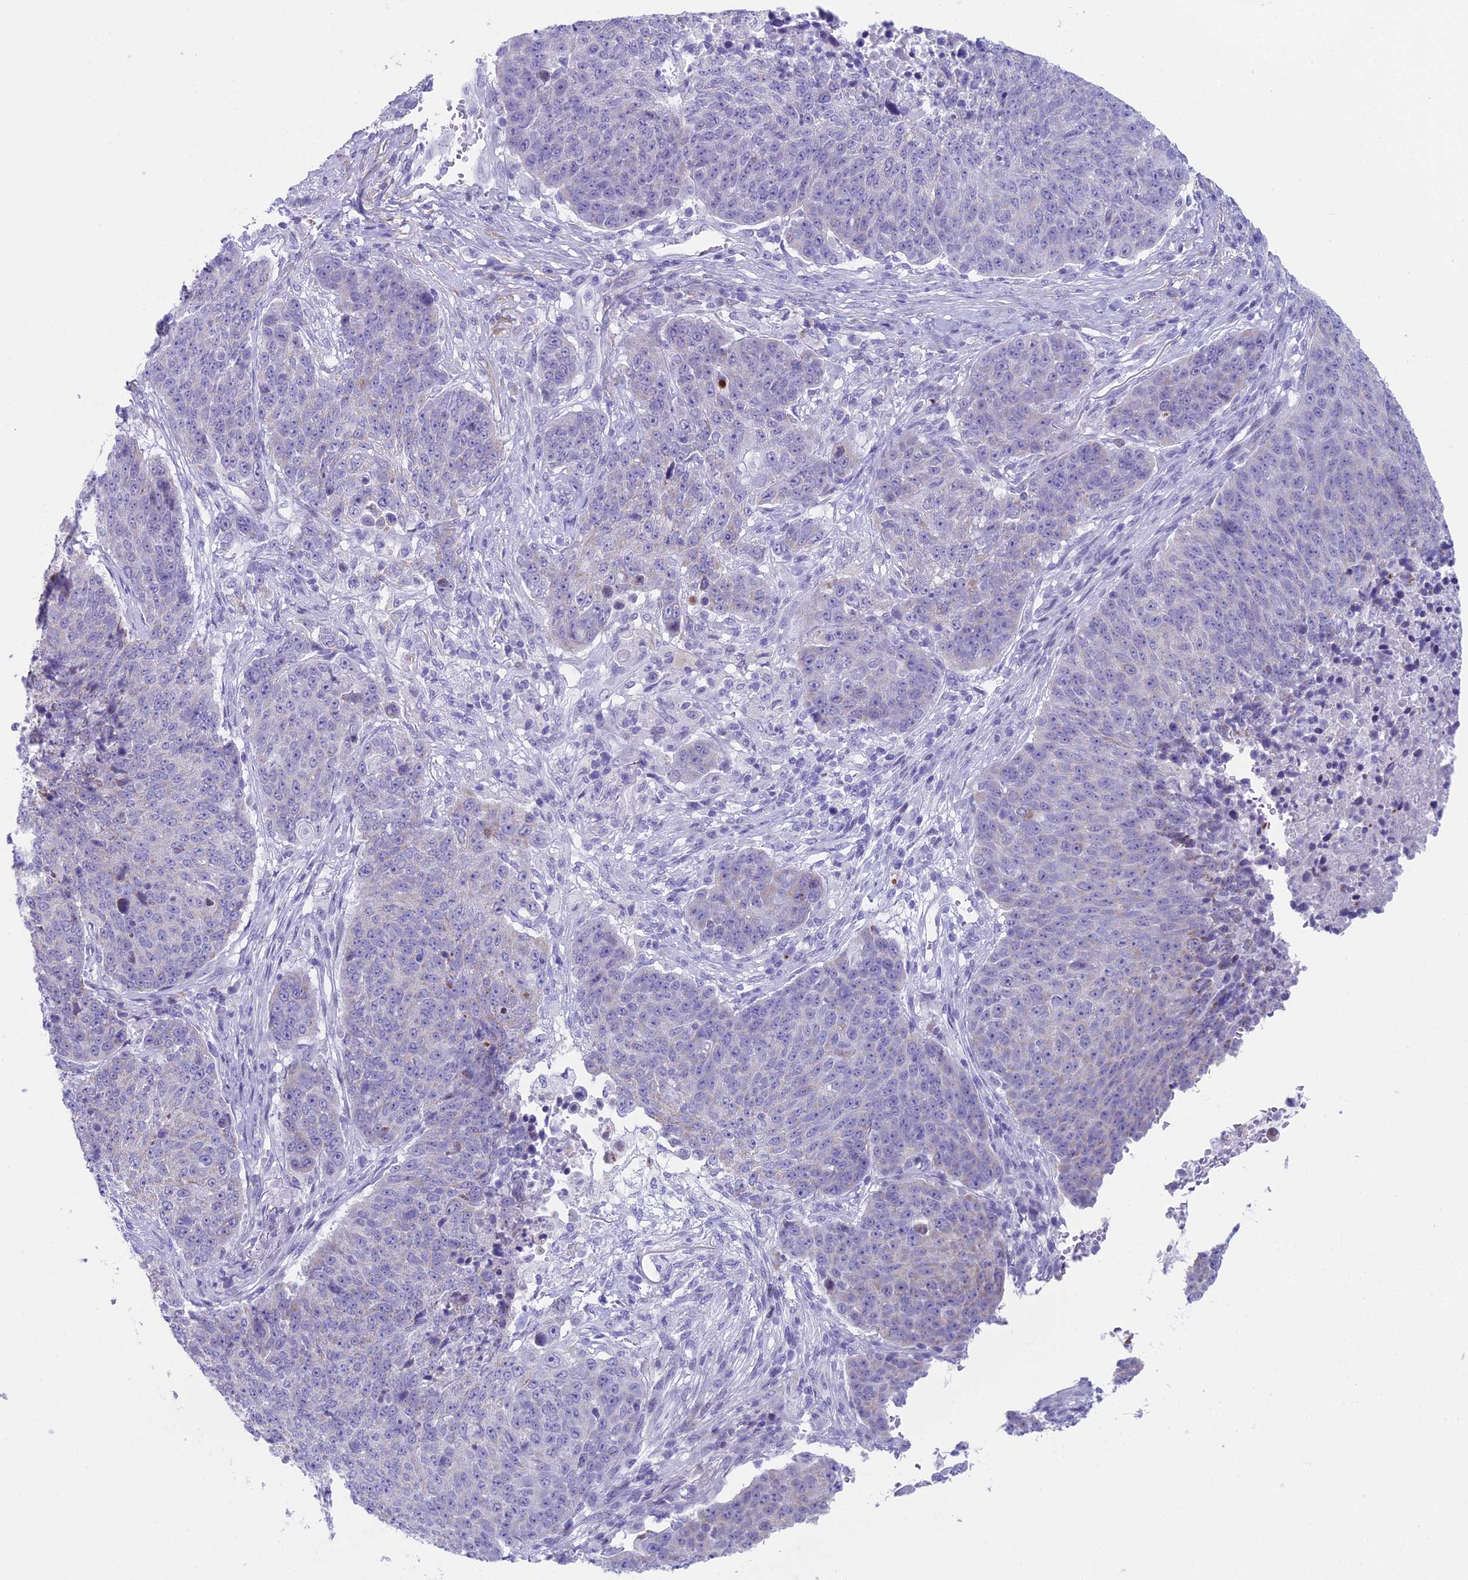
{"staining": {"intensity": "negative", "quantity": "none", "location": "none"}, "tissue": "lung cancer", "cell_type": "Tumor cells", "image_type": "cancer", "snomed": [{"axis": "morphology", "description": "Normal tissue, NOS"}, {"axis": "morphology", "description": "Squamous cell carcinoma, NOS"}, {"axis": "topography", "description": "Lymph node"}, {"axis": "topography", "description": "Lung"}], "caption": "Tumor cells show no significant positivity in lung squamous cell carcinoma. The staining was performed using DAB (3,3'-diaminobenzidine) to visualize the protein expression in brown, while the nuclei were stained in blue with hematoxylin (Magnification: 20x).", "gene": "CC2D2A", "patient": {"sex": "male", "age": 66}}